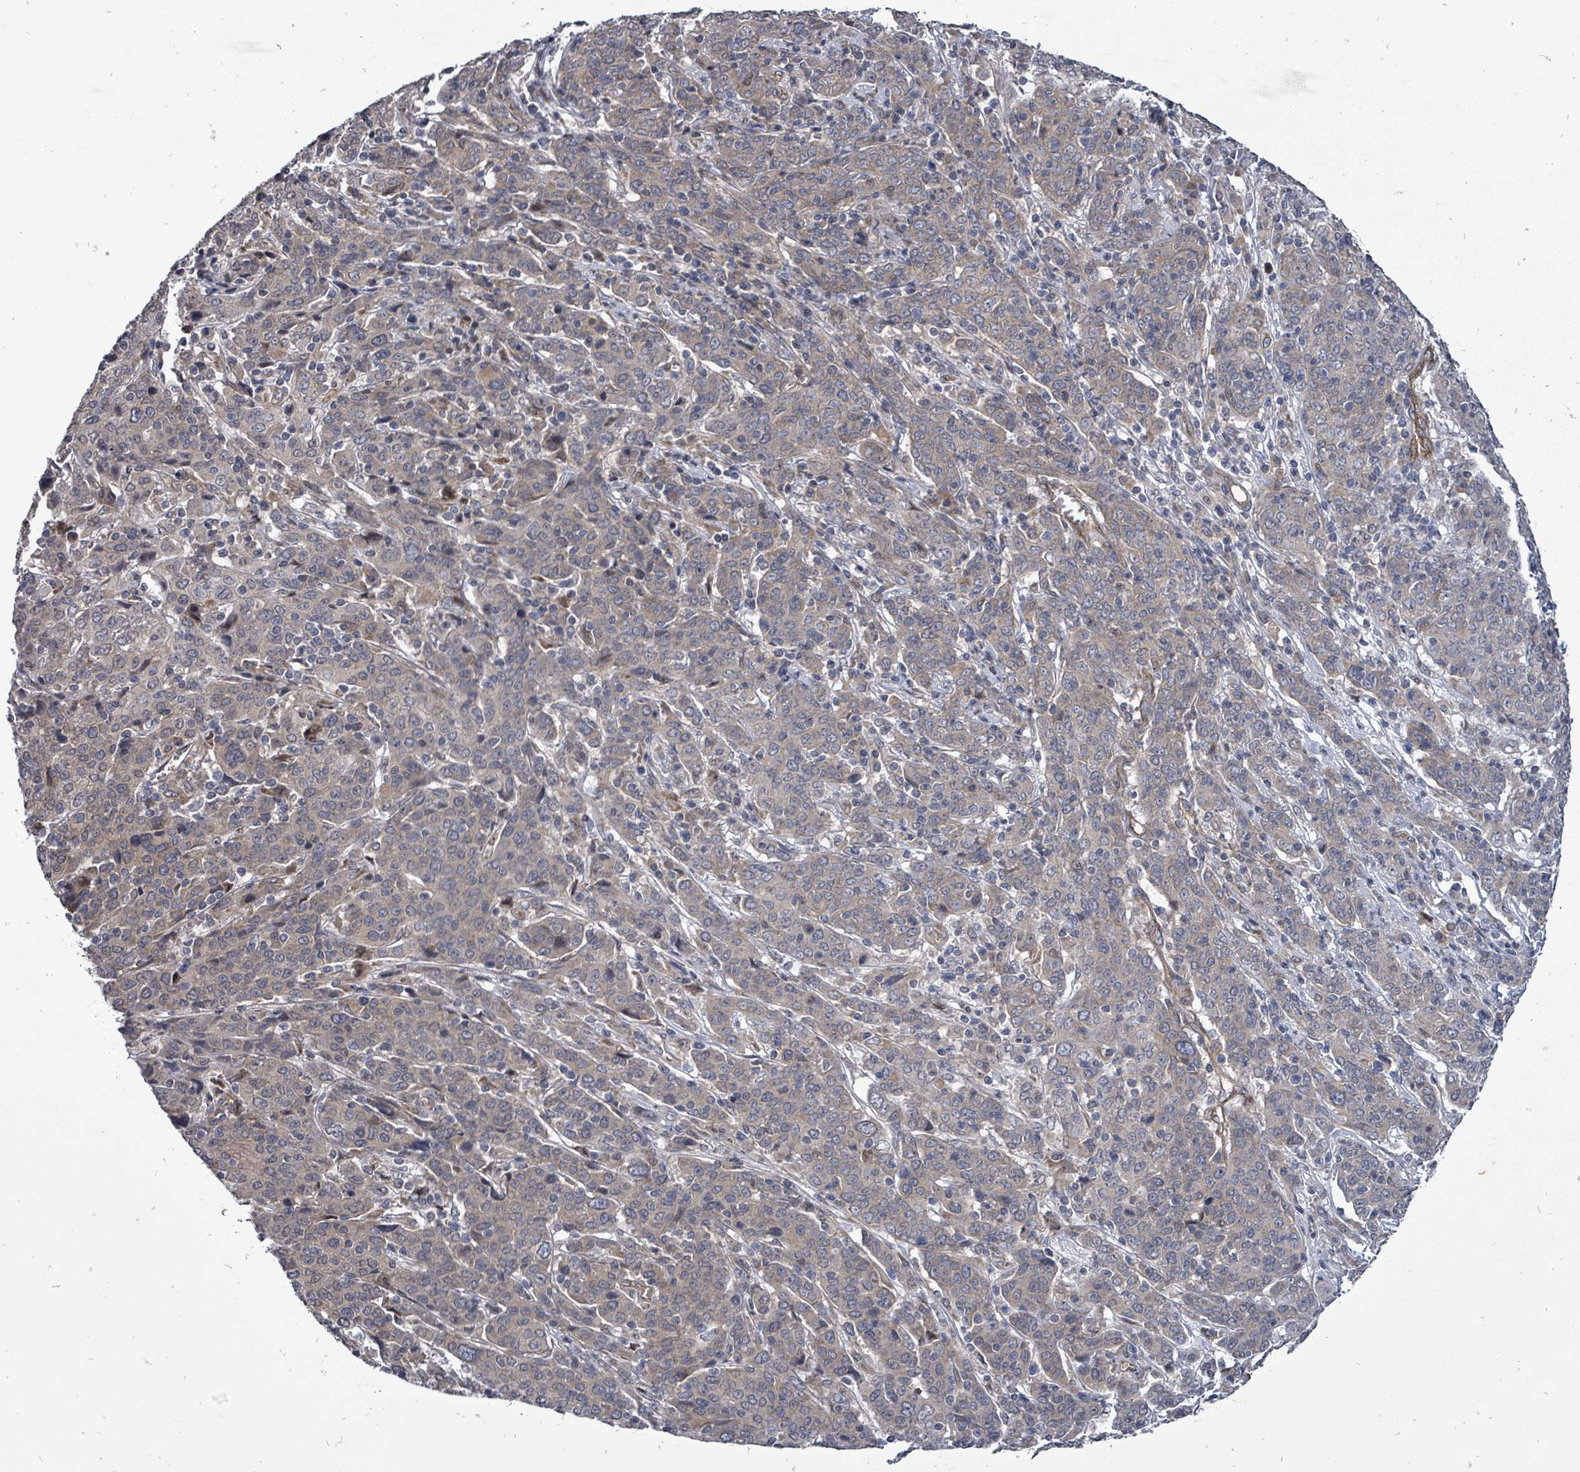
{"staining": {"intensity": "weak", "quantity": "25%-75%", "location": "cytoplasmic/membranous"}, "tissue": "cervical cancer", "cell_type": "Tumor cells", "image_type": "cancer", "snomed": [{"axis": "morphology", "description": "Squamous cell carcinoma, NOS"}, {"axis": "topography", "description": "Cervix"}], "caption": "High-magnification brightfield microscopy of squamous cell carcinoma (cervical) stained with DAB (3,3'-diaminobenzidine) (brown) and counterstained with hematoxylin (blue). tumor cells exhibit weak cytoplasmic/membranous expression is identified in approximately25%-75% of cells. The staining is performed using DAB (3,3'-diaminobenzidine) brown chromogen to label protein expression. The nuclei are counter-stained blue using hematoxylin.", "gene": "RALGAPB", "patient": {"sex": "female", "age": 67}}